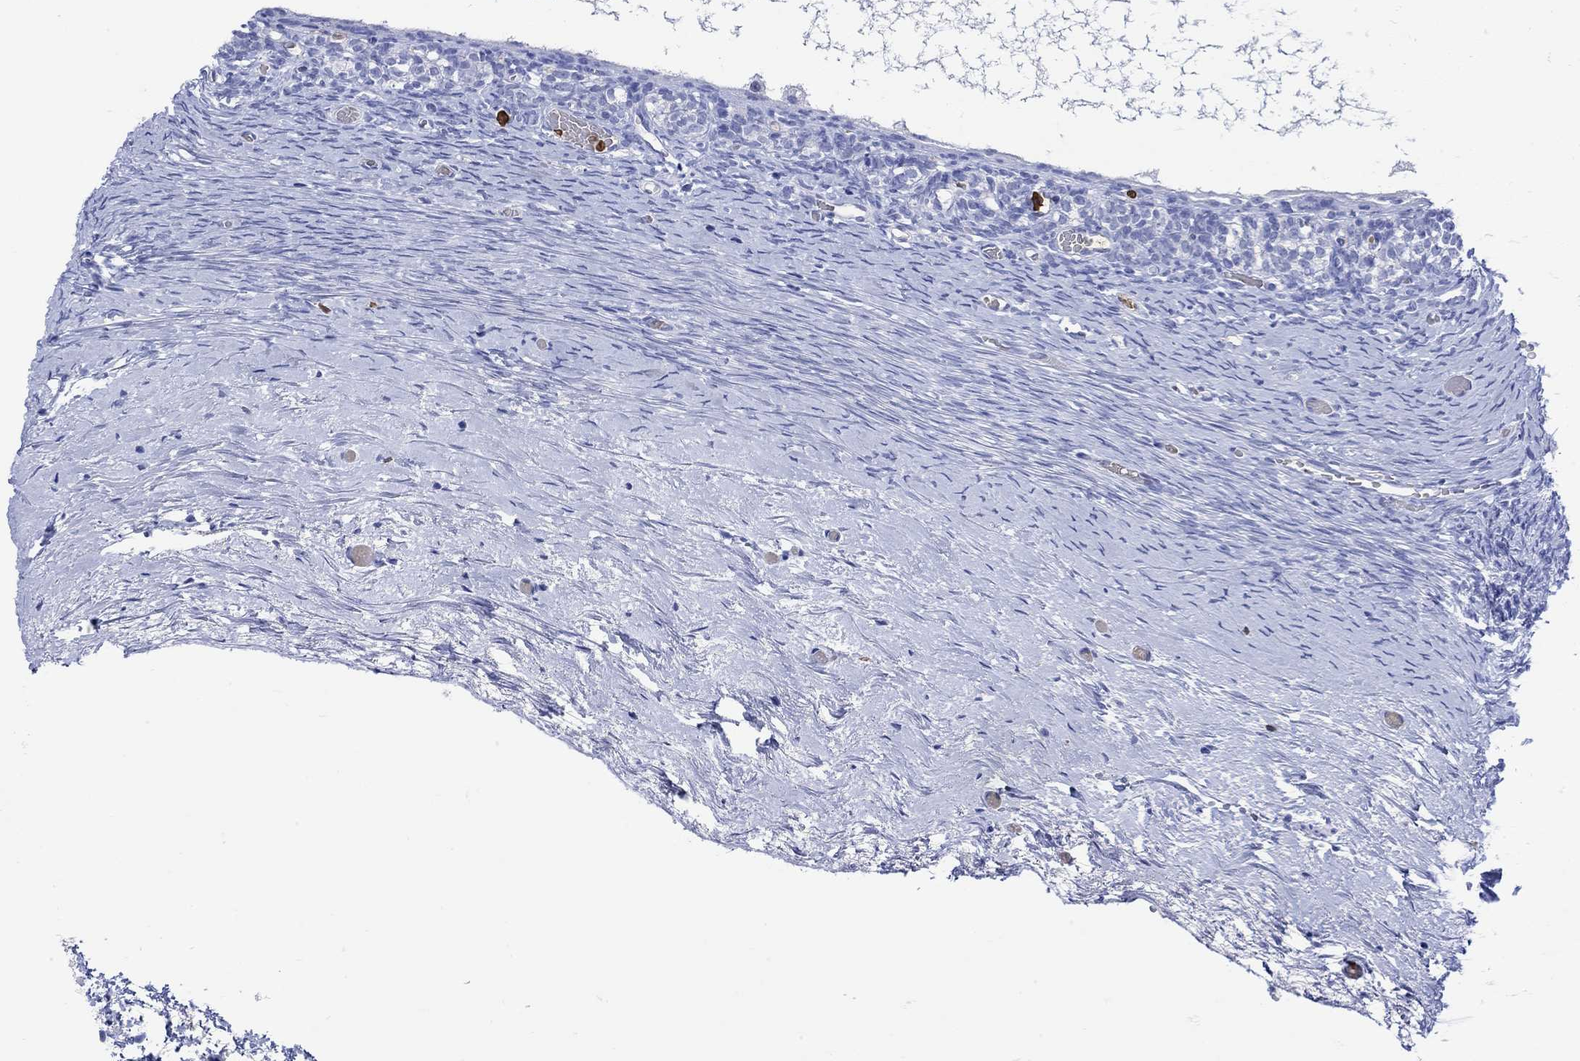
{"staining": {"intensity": "negative", "quantity": "none", "location": "none"}, "tissue": "ovary", "cell_type": "Follicle cells", "image_type": "normal", "snomed": [{"axis": "morphology", "description": "Normal tissue, NOS"}, {"axis": "topography", "description": "Ovary"}], "caption": "The IHC micrograph has no significant expression in follicle cells of ovary. The staining is performed using DAB (3,3'-diaminobenzidine) brown chromogen with nuclei counter-stained in using hematoxylin.", "gene": "LINGO3", "patient": {"sex": "female", "age": 39}}